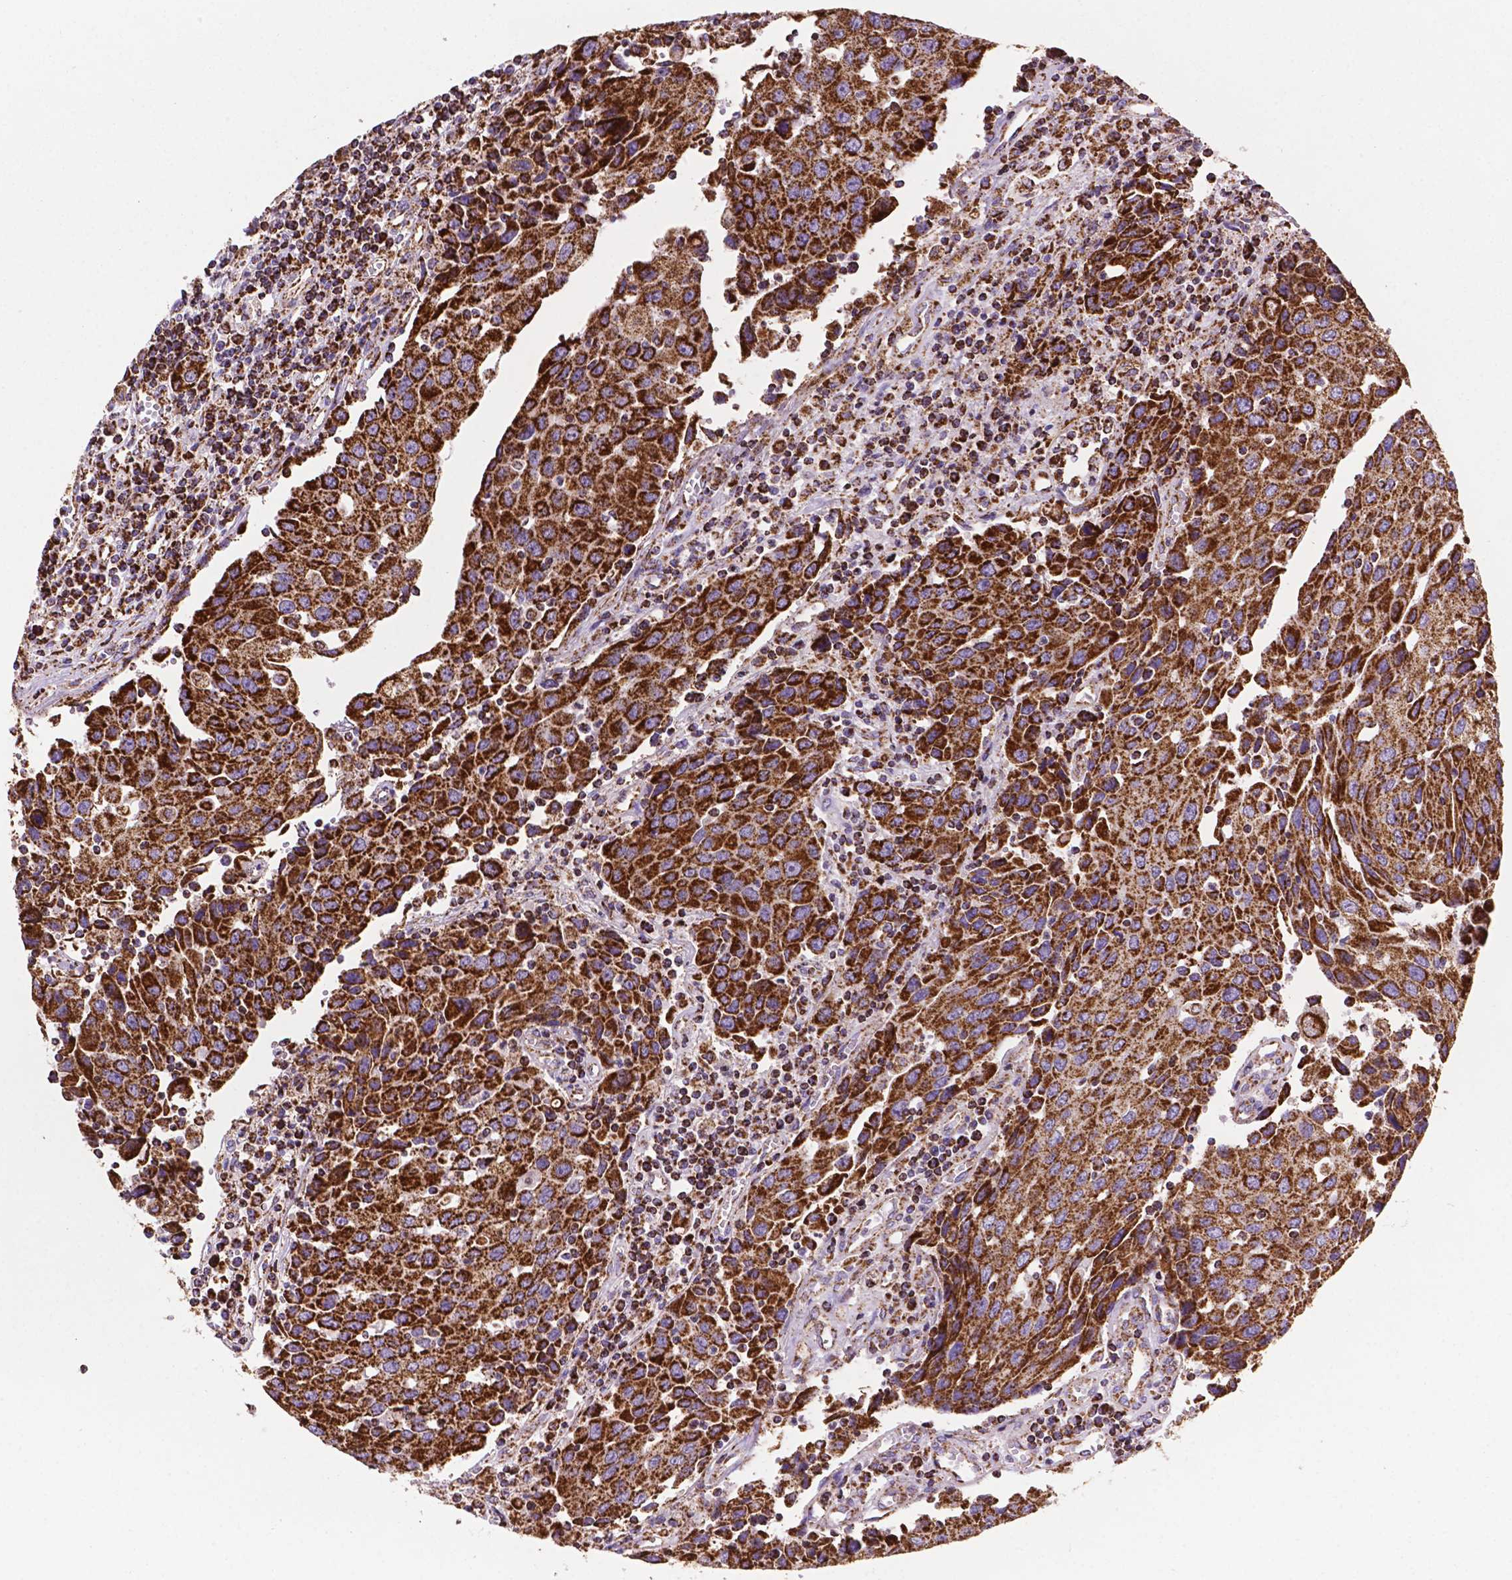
{"staining": {"intensity": "strong", "quantity": ">75%", "location": "cytoplasmic/membranous"}, "tissue": "urothelial cancer", "cell_type": "Tumor cells", "image_type": "cancer", "snomed": [{"axis": "morphology", "description": "Urothelial carcinoma, High grade"}, {"axis": "topography", "description": "Urinary bladder"}], "caption": "IHC of high-grade urothelial carcinoma exhibits high levels of strong cytoplasmic/membranous expression in approximately >75% of tumor cells.", "gene": "HSPD1", "patient": {"sex": "female", "age": 85}}